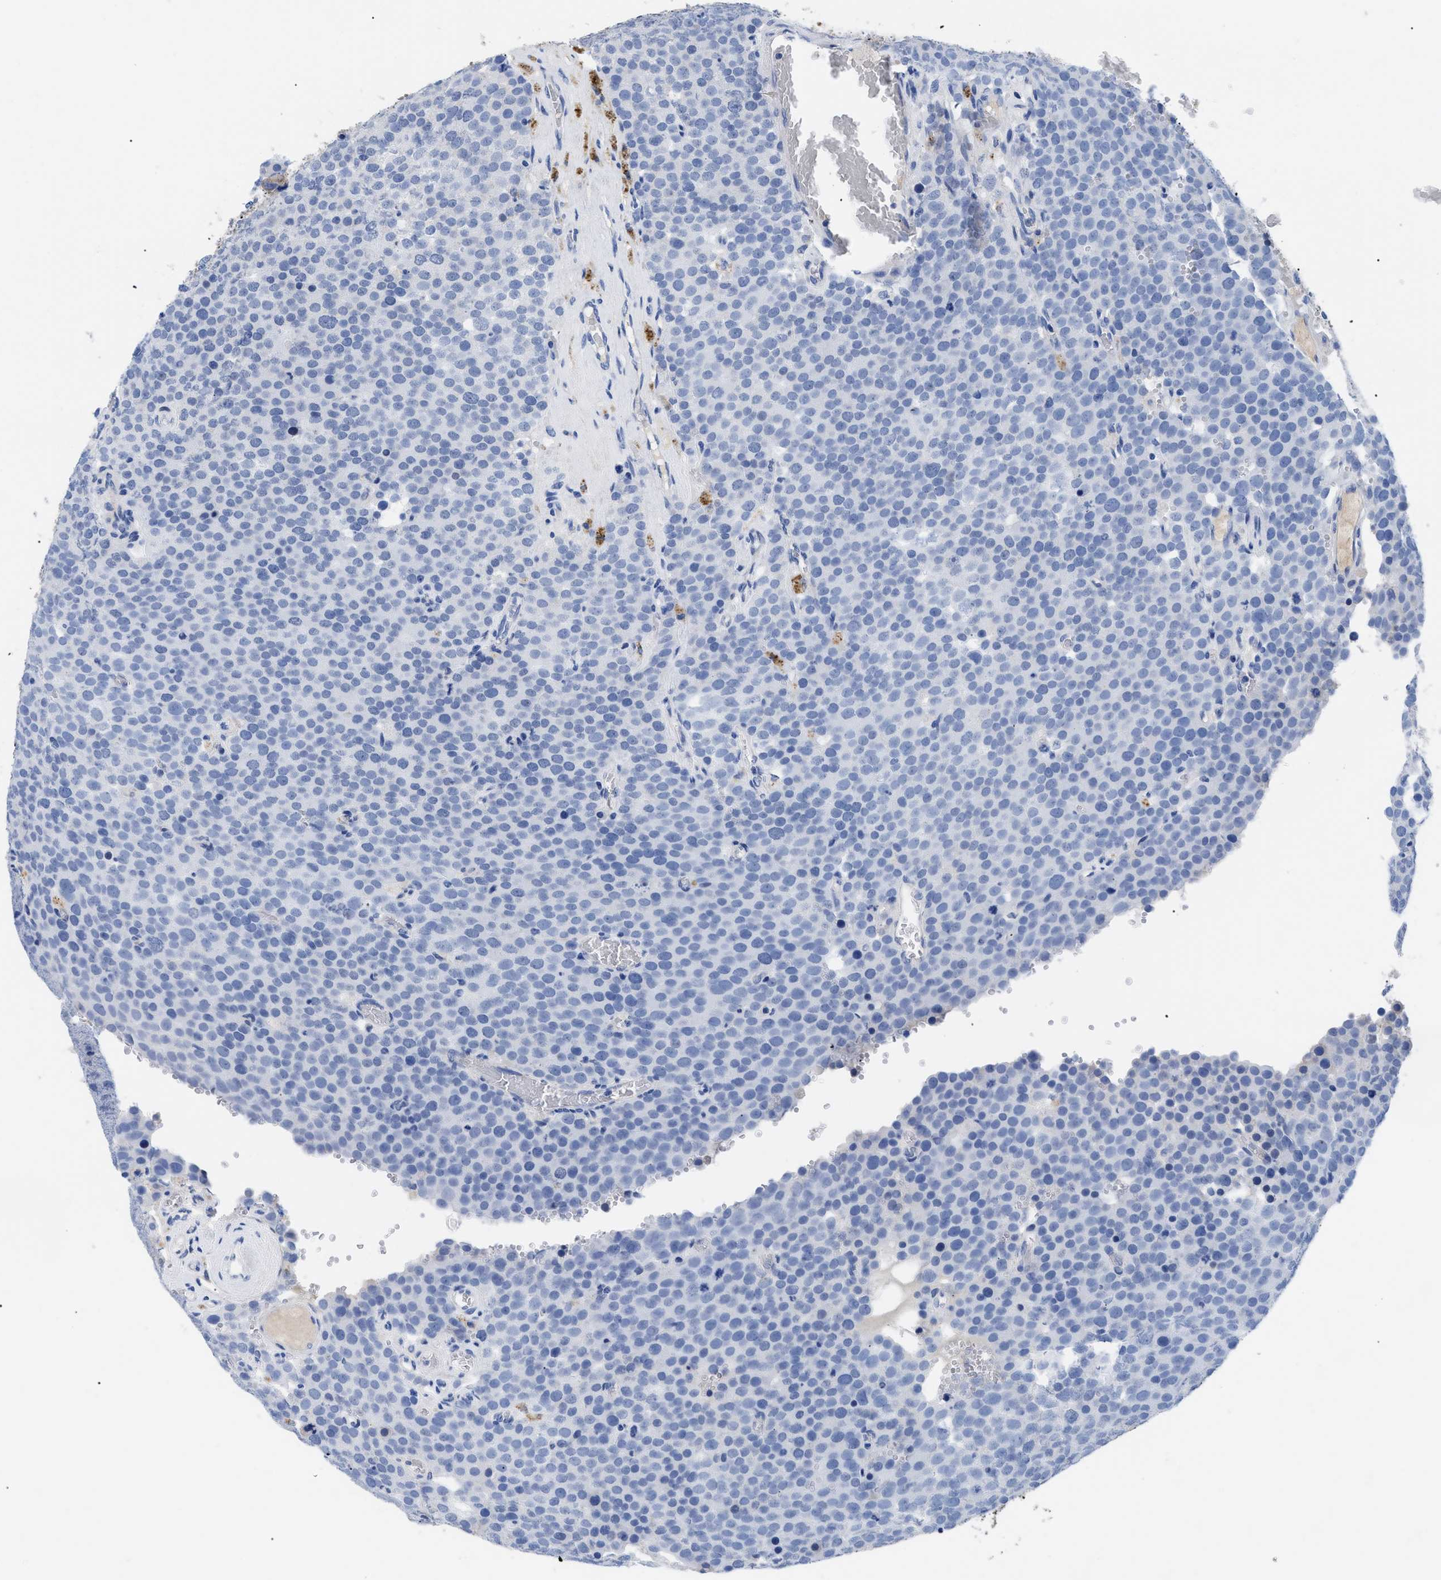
{"staining": {"intensity": "negative", "quantity": "none", "location": "none"}, "tissue": "testis cancer", "cell_type": "Tumor cells", "image_type": "cancer", "snomed": [{"axis": "morphology", "description": "Normal tissue, NOS"}, {"axis": "morphology", "description": "Seminoma, NOS"}, {"axis": "topography", "description": "Testis"}], "caption": "Immunohistochemistry (IHC) of human seminoma (testis) shows no positivity in tumor cells. (DAB (3,3'-diaminobenzidine) IHC visualized using brightfield microscopy, high magnification).", "gene": "TMEM68", "patient": {"sex": "male", "age": 71}}